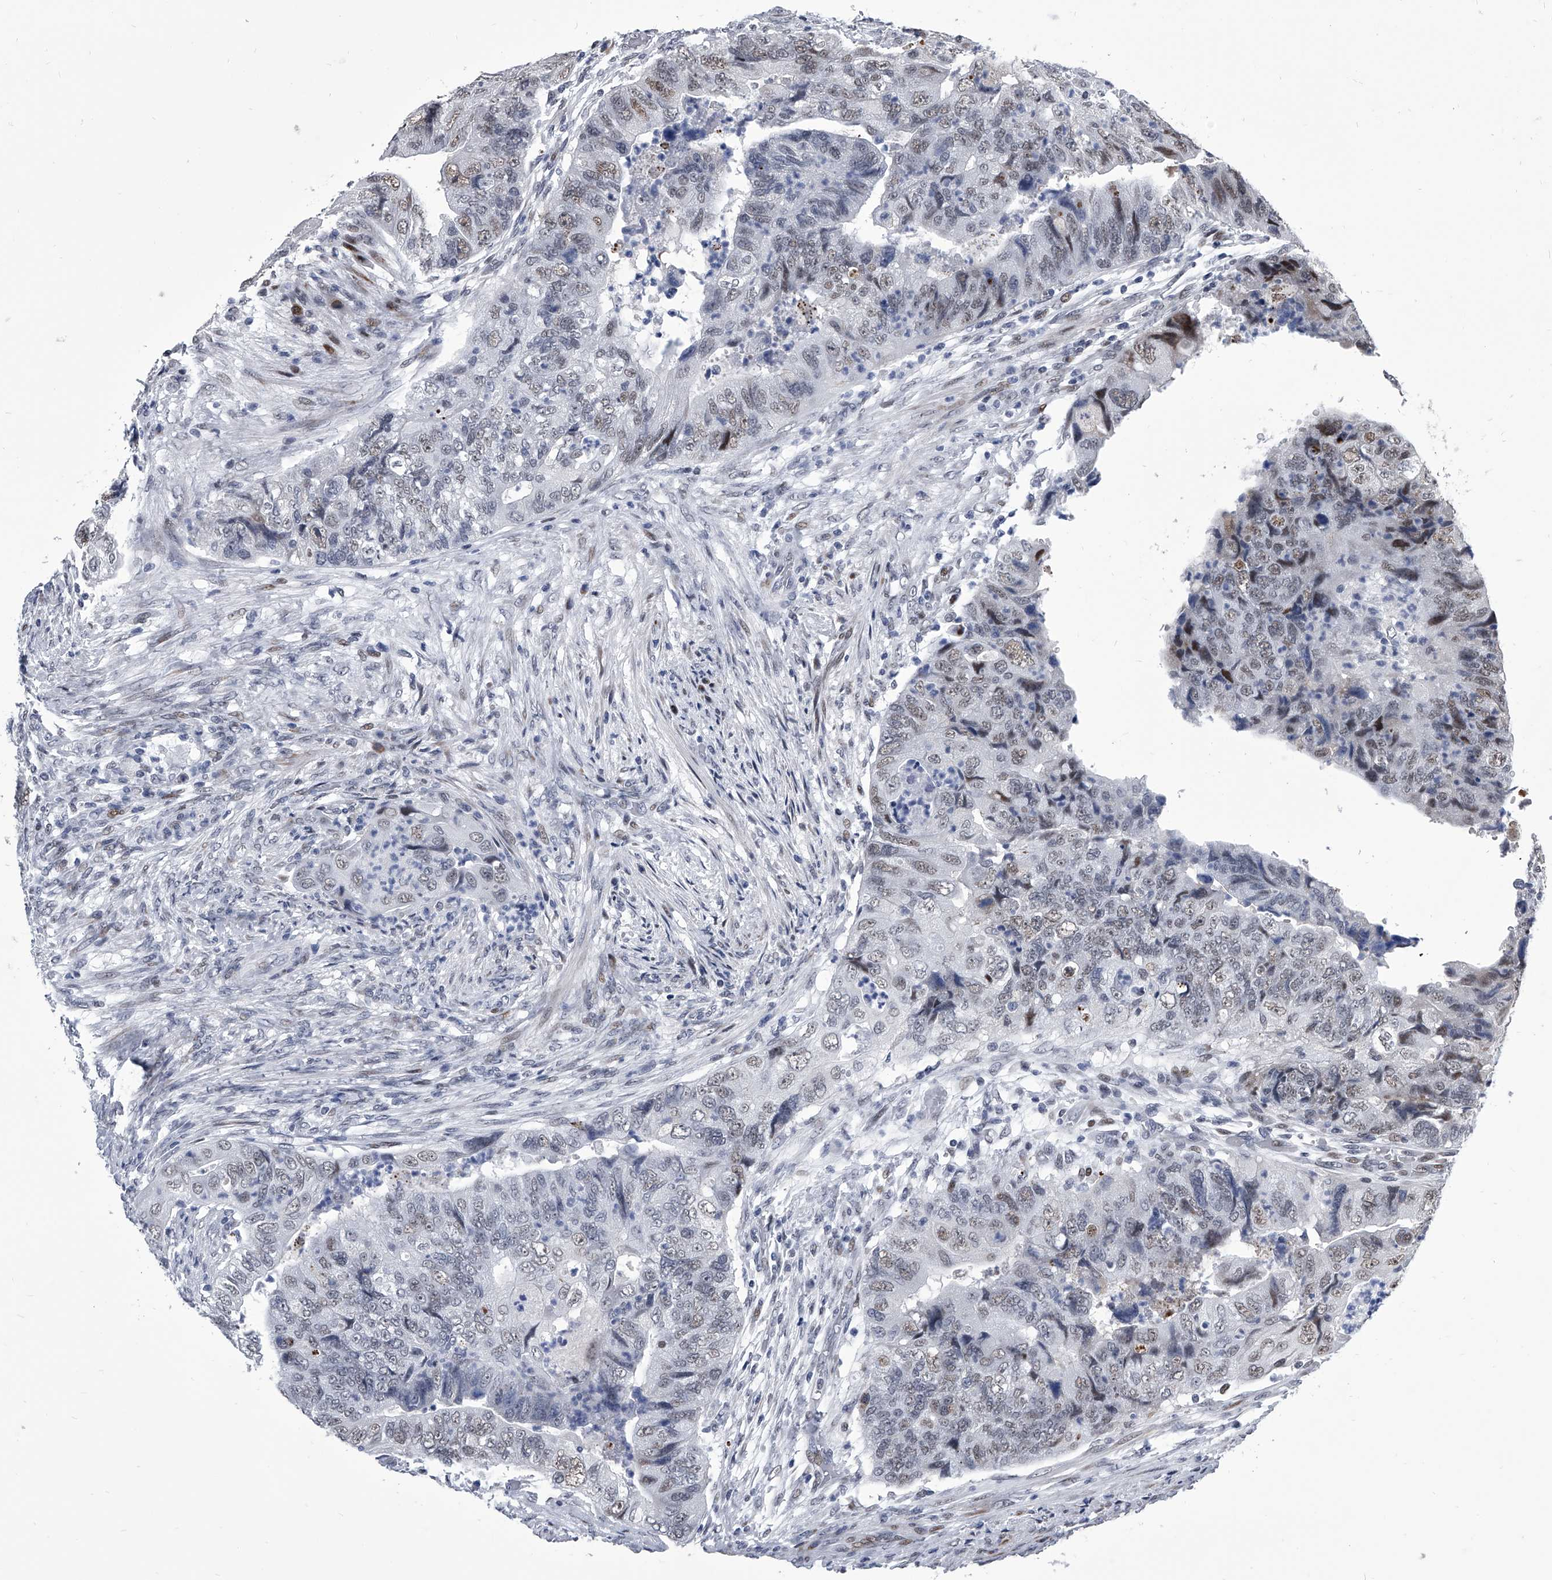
{"staining": {"intensity": "moderate", "quantity": "<25%", "location": "nuclear"}, "tissue": "colorectal cancer", "cell_type": "Tumor cells", "image_type": "cancer", "snomed": [{"axis": "morphology", "description": "Adenocarcinoma, NOS"}, {"axis": "topography", "description": "Rectum"}], "caption": "Adenocarcinoma (colorectal) tissue displays moderate nuclear staining in about <25% of tumor cells The protein of interest is stained brown, and the nuclei are stained in blue (DAB IHC with brightfield microscopy, high magnification).", "gene": "CMTR1", "patient": {"sex": "male", "age": 63}}